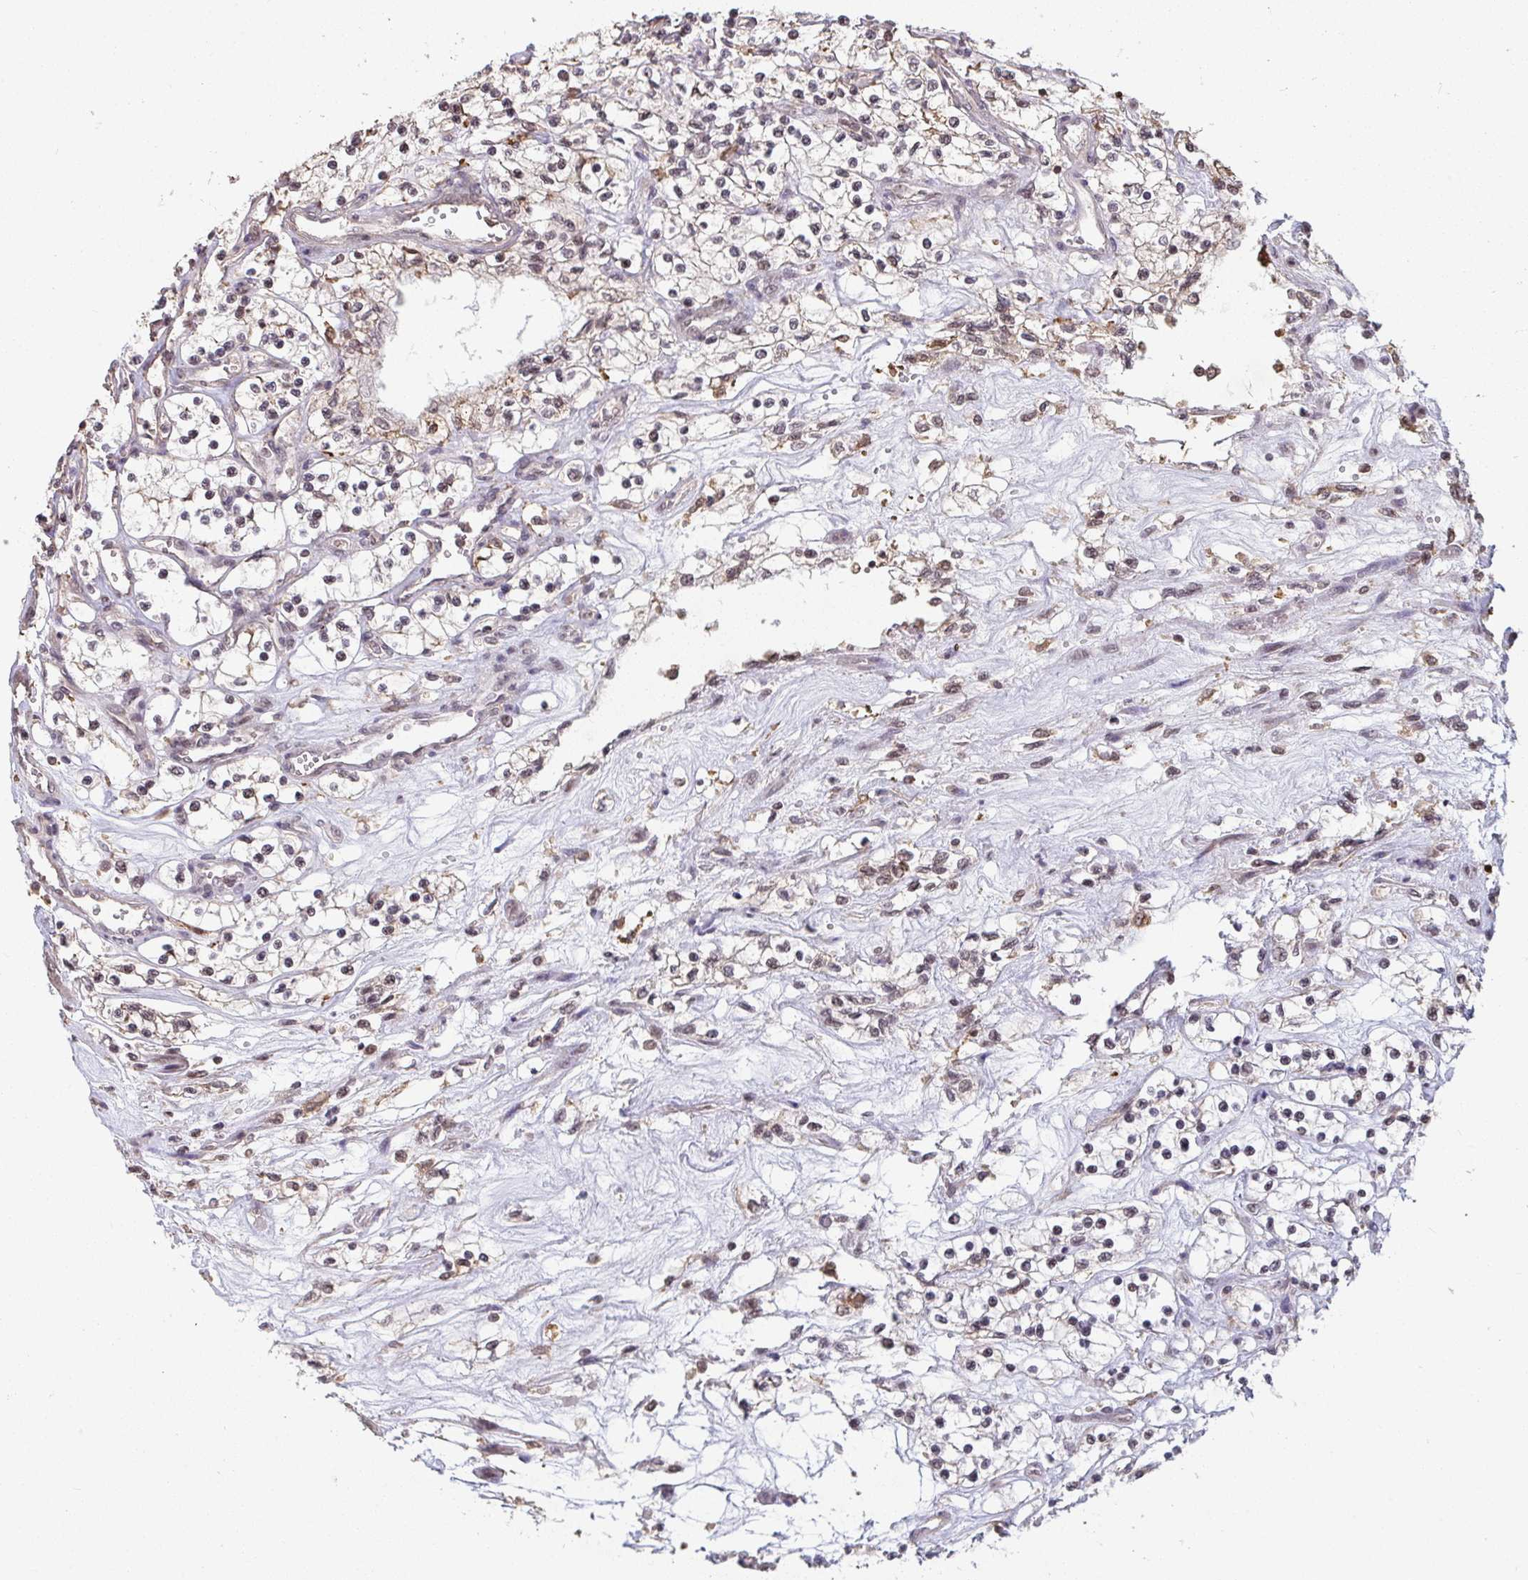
{"staining": {"intensity": "negative", "quantity": "none", "location": "none"}, "tissue": "renal cancer", "cell_type": "Tumor cells", "image_type": "cancer", "snomed": [{"axis": "morphology", "description": "Adenocarcinoma, NOS"}, {"axis": "topography", "description": "Kidney"}], "caption": "Tumor cells are negative for brown protein staining in renal adenocarcinoma.", "gene": "SAP30", "patient": {"sex": "female", "age": 69}}